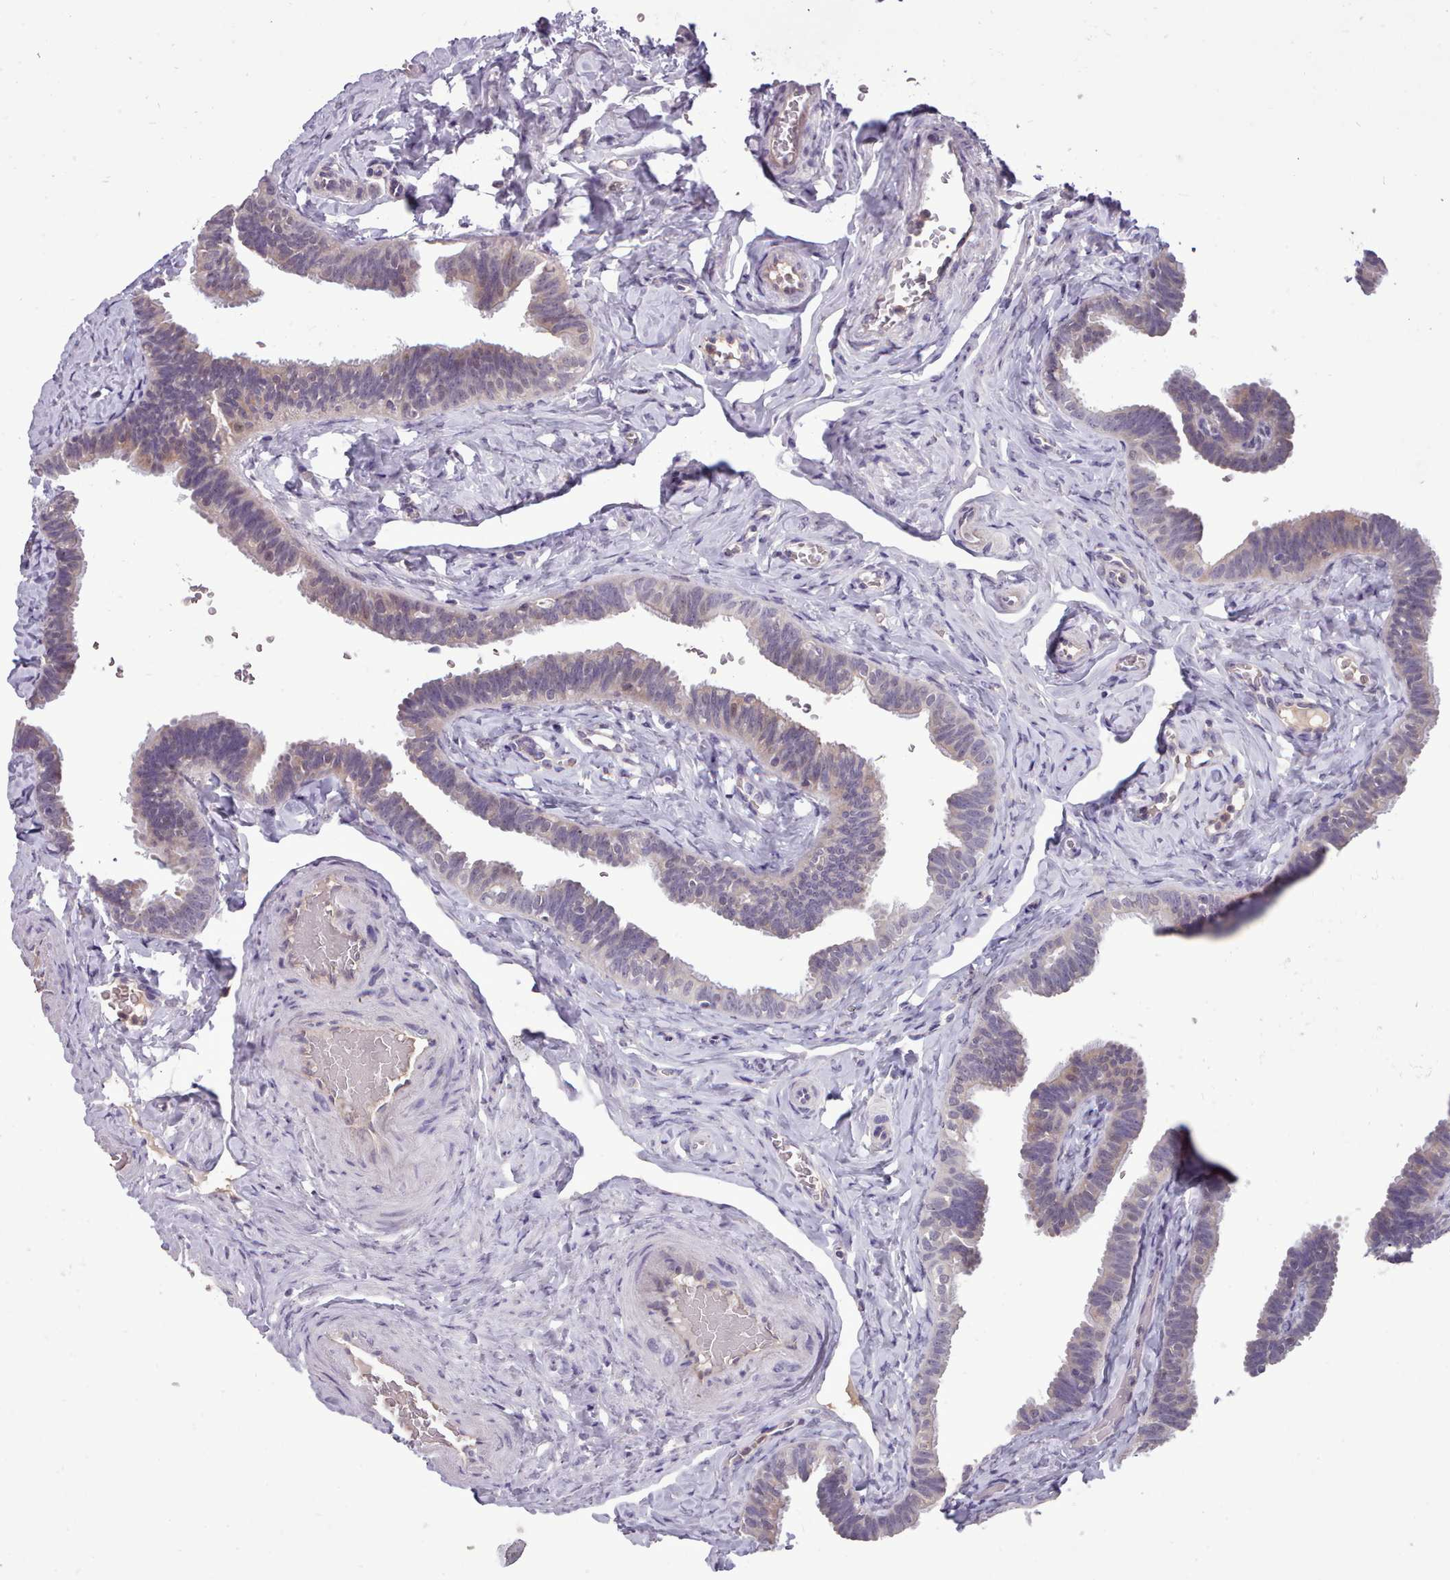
{"staining": {"intensity": "weak", "quantity": "<25%", "location": "cytoplasmic/membranous,nuclear"}, "tissue": "fallopian tube", "cell_type": "Glandular cells", "image_type": "normal", "snomed": [{"axis": "morphology", "description": "Normal tissue, NOS"}, {"axis": "topography", "description": "Fallopian tube"}], "caption": "Immunohistochemistry of benign human fallopian tube reveals no staining in glandular cells.", "gene": "KCTD16", "patient": {"sex": "female", "age": 39}}